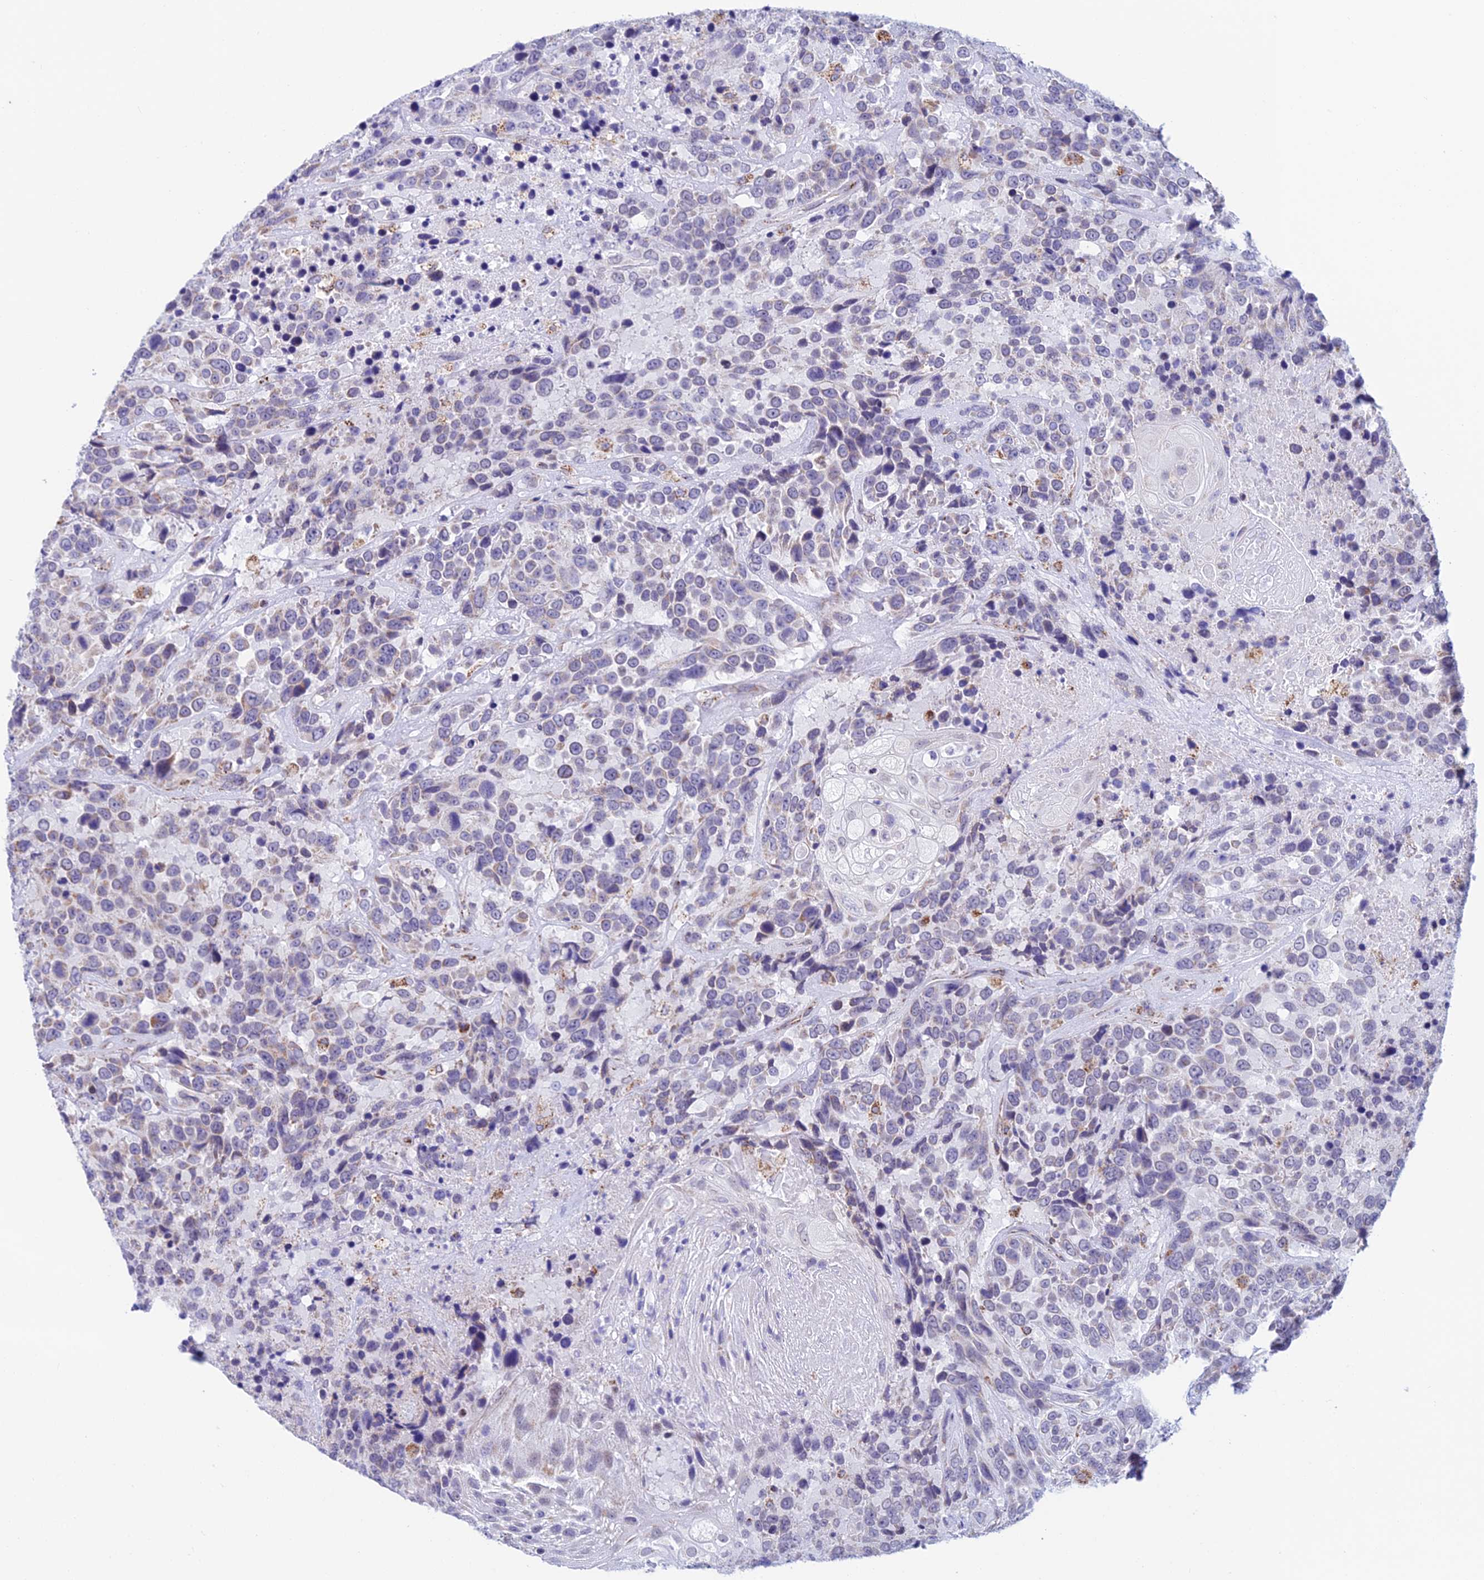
{"staining": {"intensity": "weak", "quantity": "<25%", "location": "cytoplasmic/membranous"}, "tissue": "urothelial cancer", "cell_type": "Tumor cells", "image_type": "cancer", "snomed": [{"axis": "morphology", "description": "Urothelial carcinoma, High grade"}, {"axis": "topography", "description": "Urinary bladder"}], "caption": "High-grade urothelial carcinoma stained for a protein using immunohistochemistry (IHC) demonstrates no positivity tumor cells.", "gene": "ZNG1B", "patient": {"sex": "female", "age": 70}}